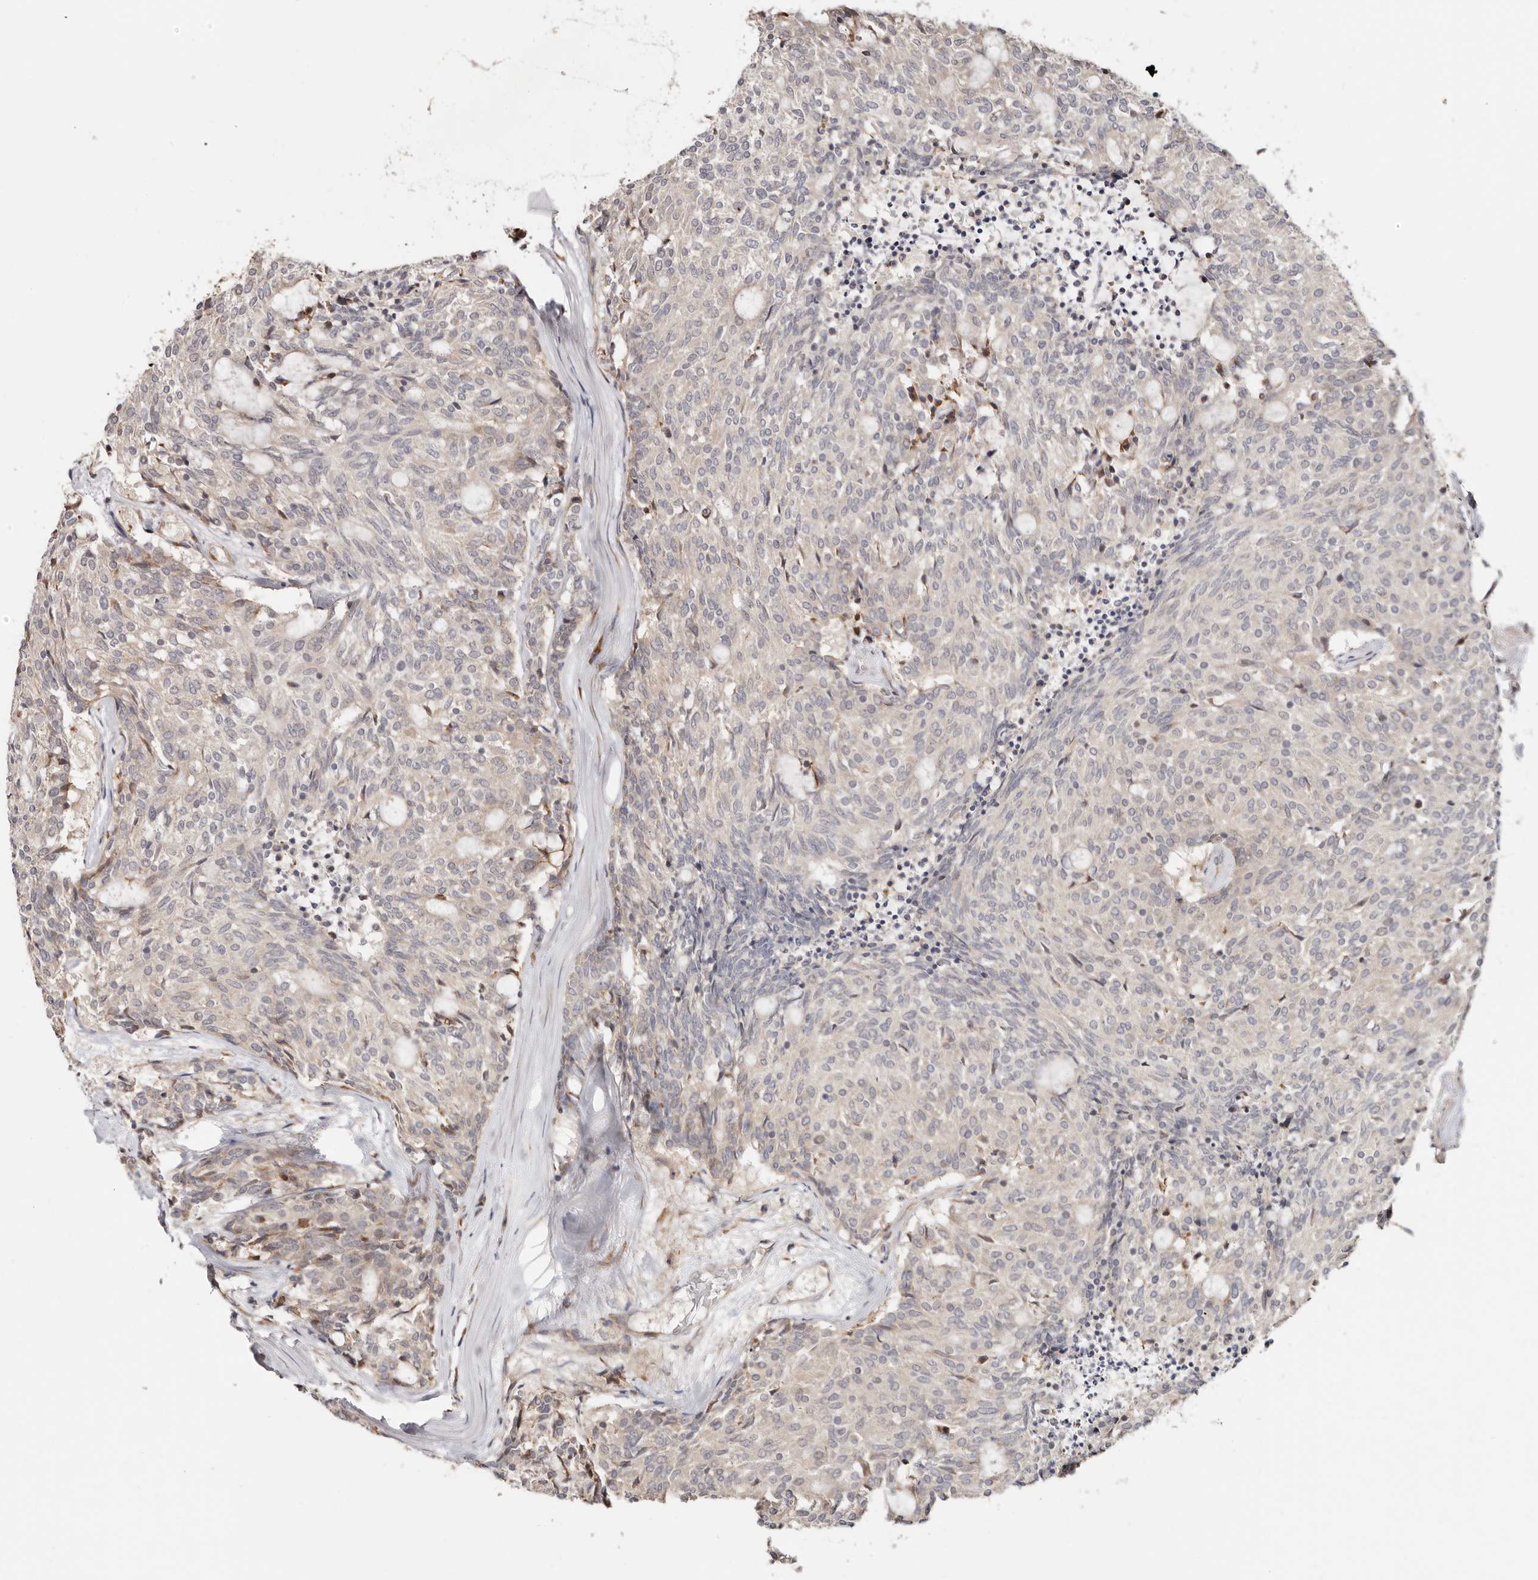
{"staining": {"intensity": "negative", "quantity": "none", "location": "none"}, "tissue": "carcinoid", "cell_type": "Tumor cells", "image_type": "cancer", "snomed": [{"axis": "morphology", "description": "Carcinoid, malignant, NOS"}, {"axis": "topography", "description": "Pancreas"}], "caption": "A photomicrograph of carcinoid (malignant) stained for a protein demonstrates no brown staining in tumor cells. The staining was performed using DAB (3,3'-diaminobenzidine) to visualize the protein expression in brown, while the nuclei were stained in blue with hematoxylin (Magnification: 20x).", "gene": "BCL2L15", "patient": {"sex": "female", "age": 54}}